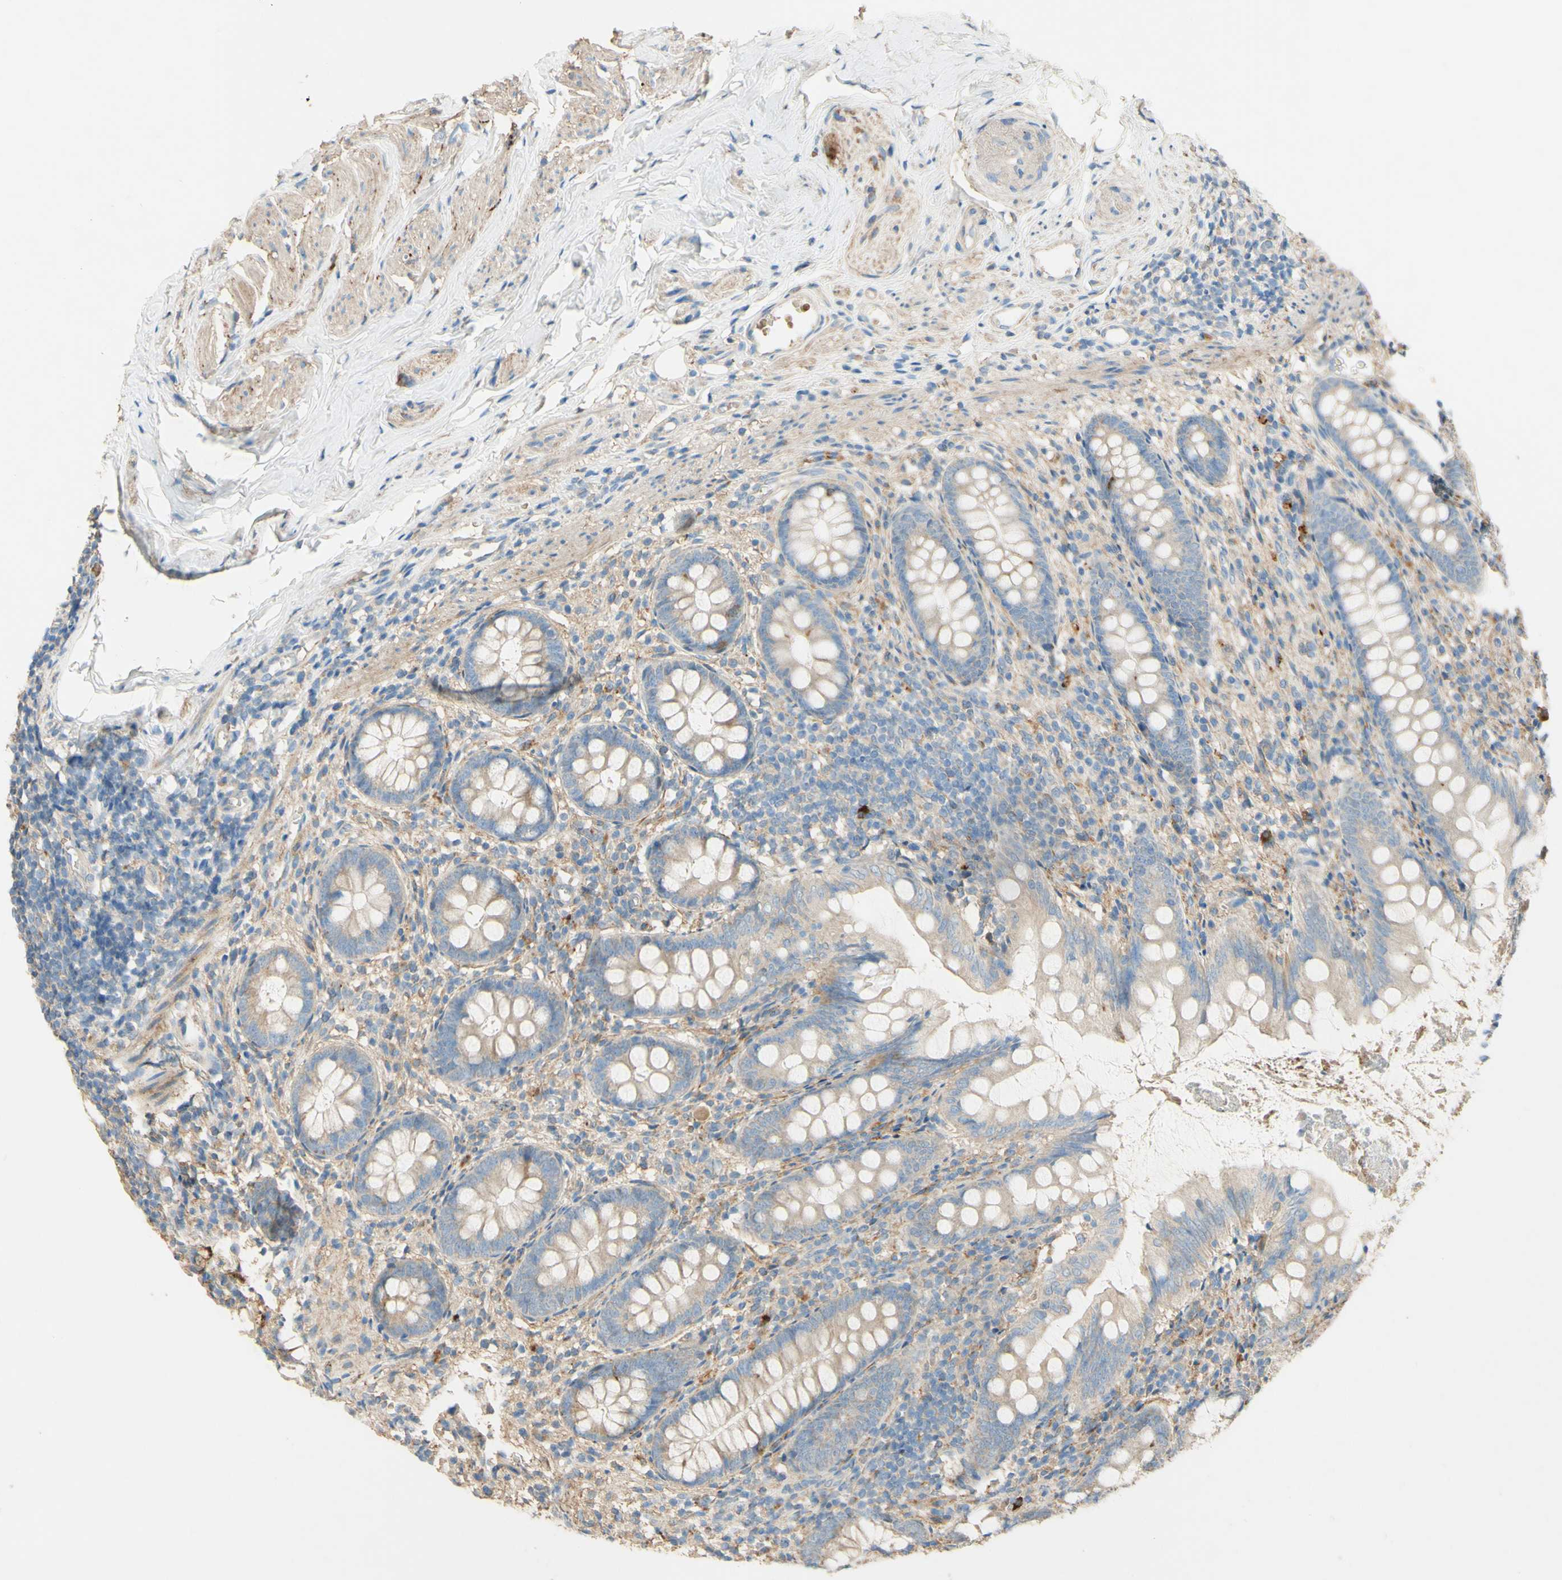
{"staining": {"intensity": "moderate", "quantity": "25%-75%", "location": "cytoplasmic/membranous"}, "tissue": "appendix", "cell_type": "Glandular cells", "image_type": "normal", "snomed": [{"axis": "morphology", "description": "Normal tissue, NOS"}, {"axis": "topography", "description": "Appendix"}], "caption": "Immunohistochemistry photomicrograph of benign appendix stained for a protein (brown), which exhibits medium levels of moderate cytoplasmic/membranous positivity in approximately 25%-75% of glandular cells.", "gene": "DKK3", "patient": {"sex": "female", "age": 77}}